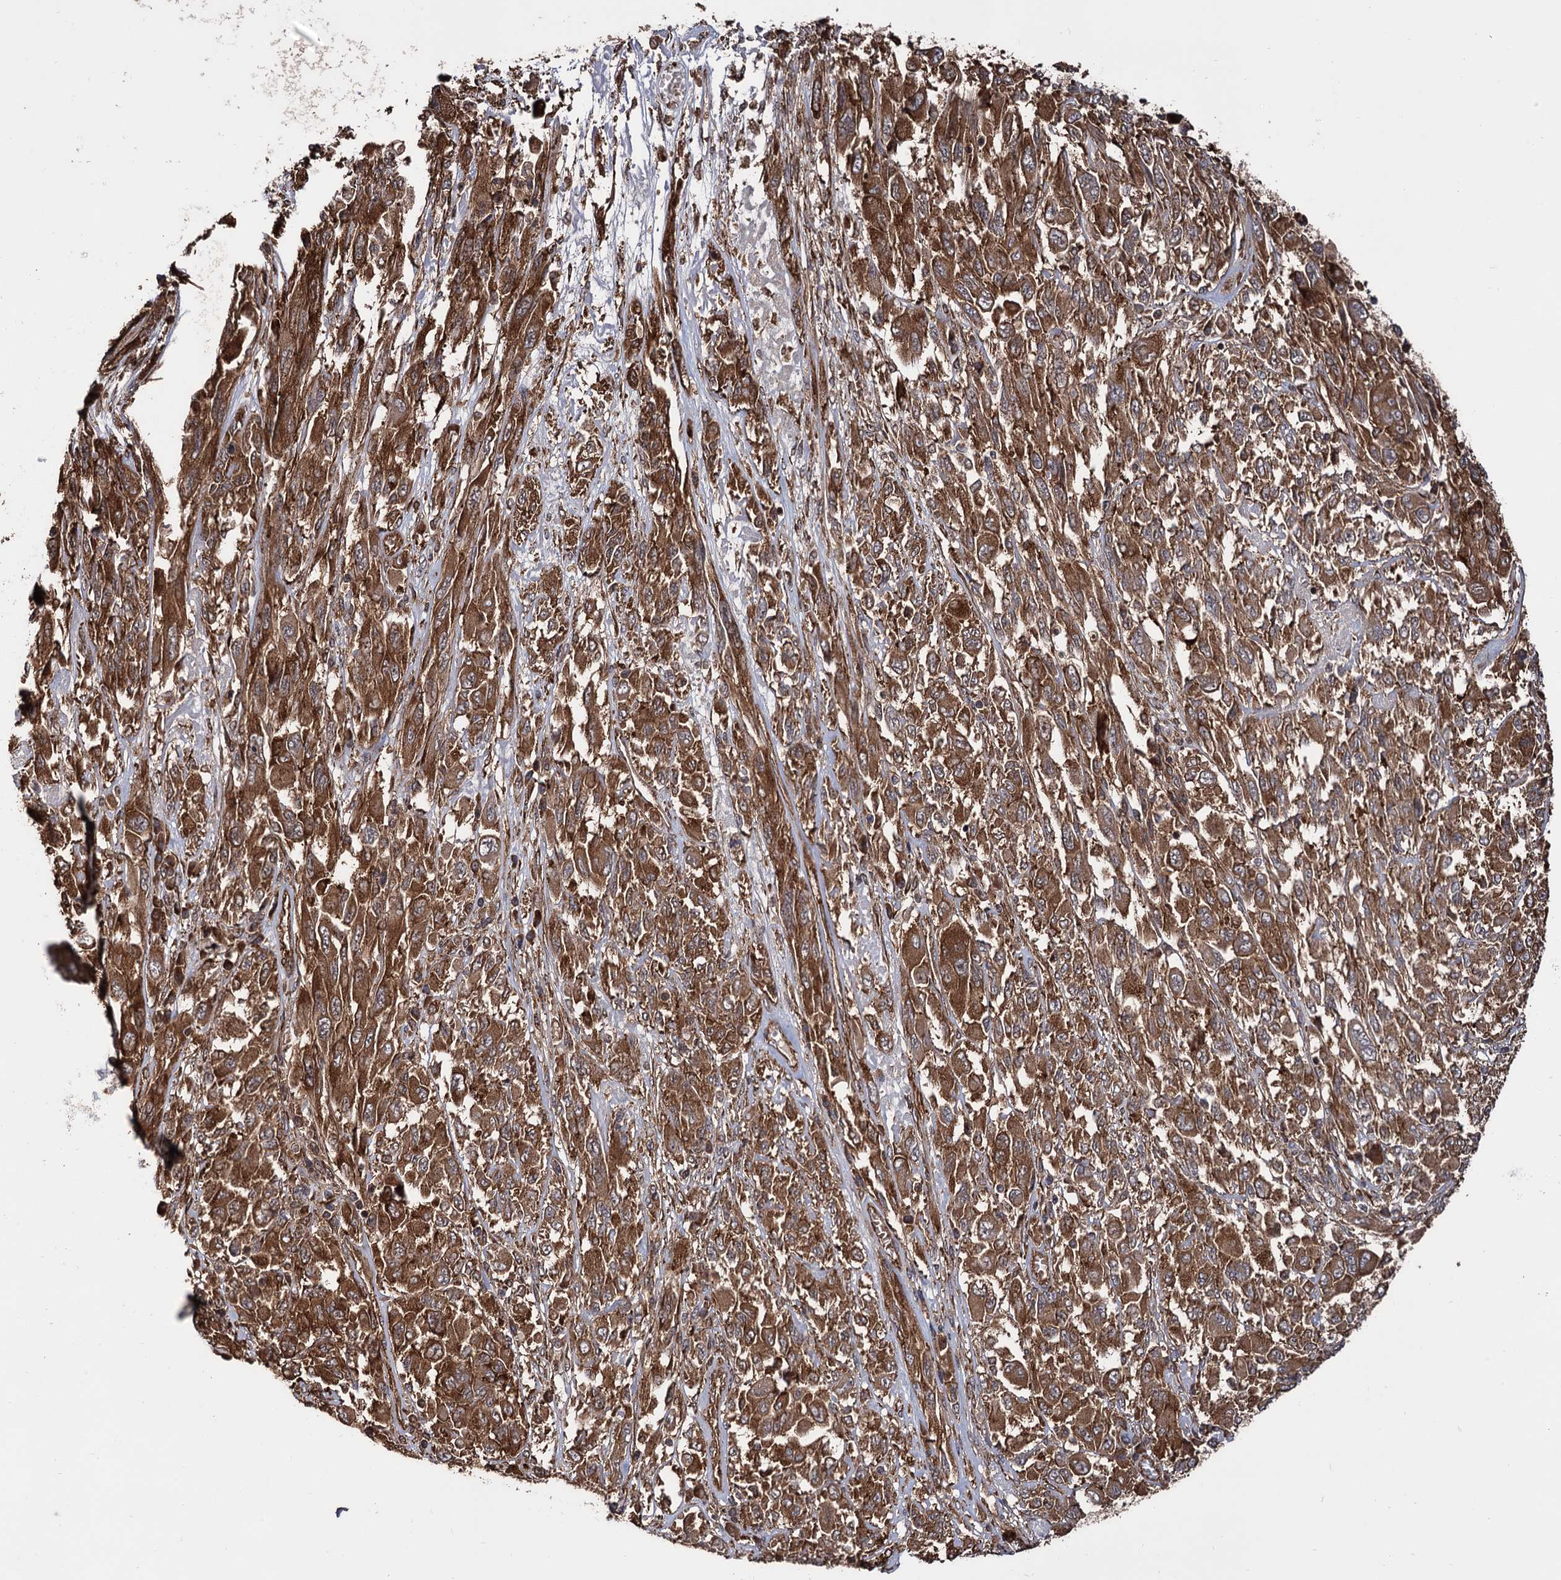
{"staining": {"intensity": "moderate", "quantity": ">75%", "location": "cytoplasmic/membranous"}, "tissue": "melanoma", "cell_type": "Tumor cells", "image_type": "cancer", "snomed": [{"axis": "morphology", "description": "Malignant melanoma, NOS"}, {"axis": "topography", "description": "Skin"}], "caption": "Protein analysis of melanoma tissue exhibits moderate cytoplasmic/membranous staining in approximately >75% of tumor cells. (Brightfield microscopy of DAB IHC at high magnification).", "gene": "ATP8B4", "patient": {"sex": "female", "age": 91}}